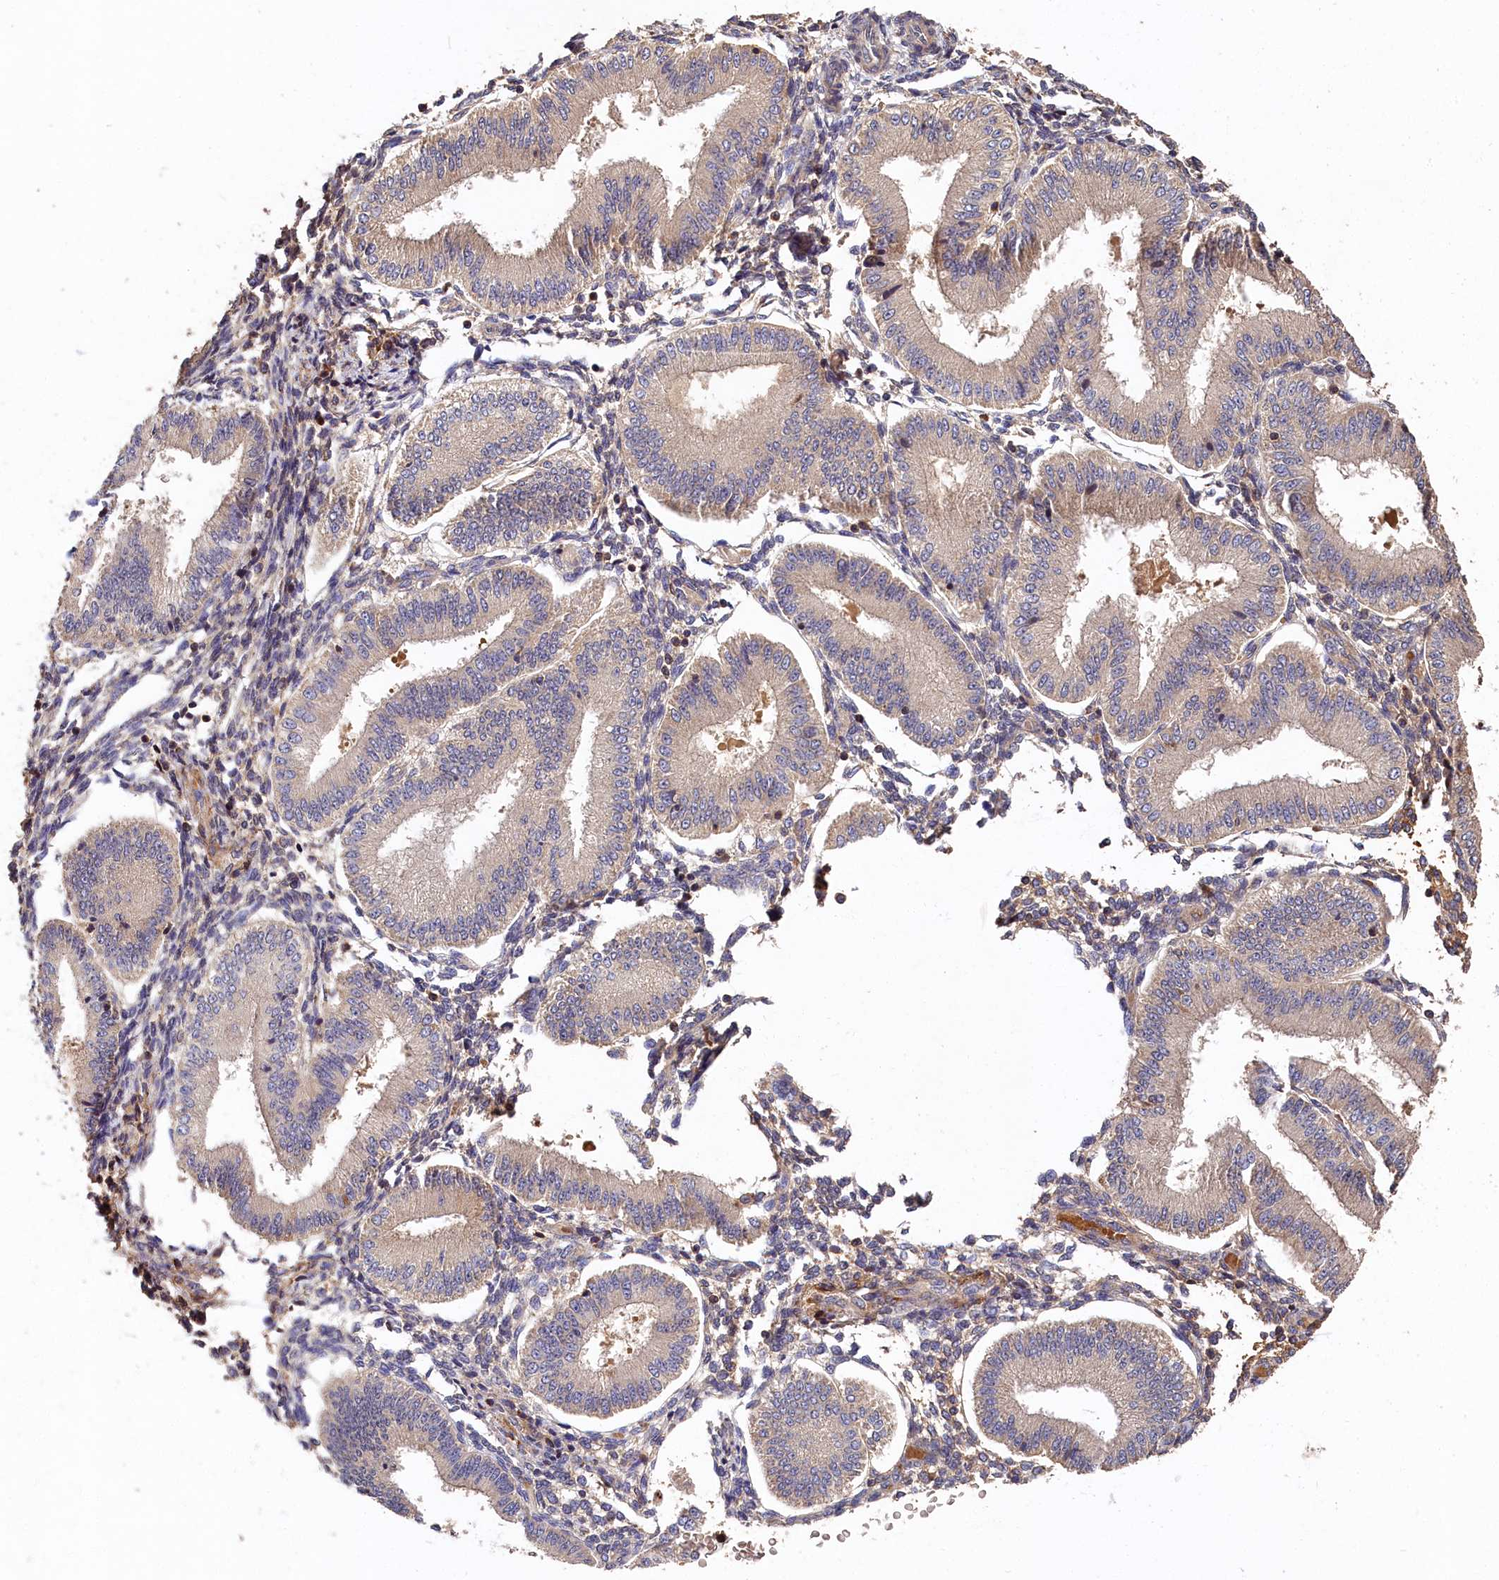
{"staining": {"intensity": "negative", "quantity": "none", "location": "none"}, "tissue": "endometrium", "cell_type": "Cells in endometrial stroma", "image_type": "normal", "snomed": [{"axis": "morphology", "description": "Normal tissue, NOS"}, {"axis": "topography", "description": "Endometrium"}], "caption": "Endometrium was stained to show a protein in brown. There is no significant staining in cells in endometrial stroma. Brightfield microscopy of immunohistochemistry stained with DAB (3,3'-diaminobenzidine) (brown) and hematoxylin (blue), captured at high magnification.", "gene": "DHRS11", "patient": {"sex": "female", "age": 39}}